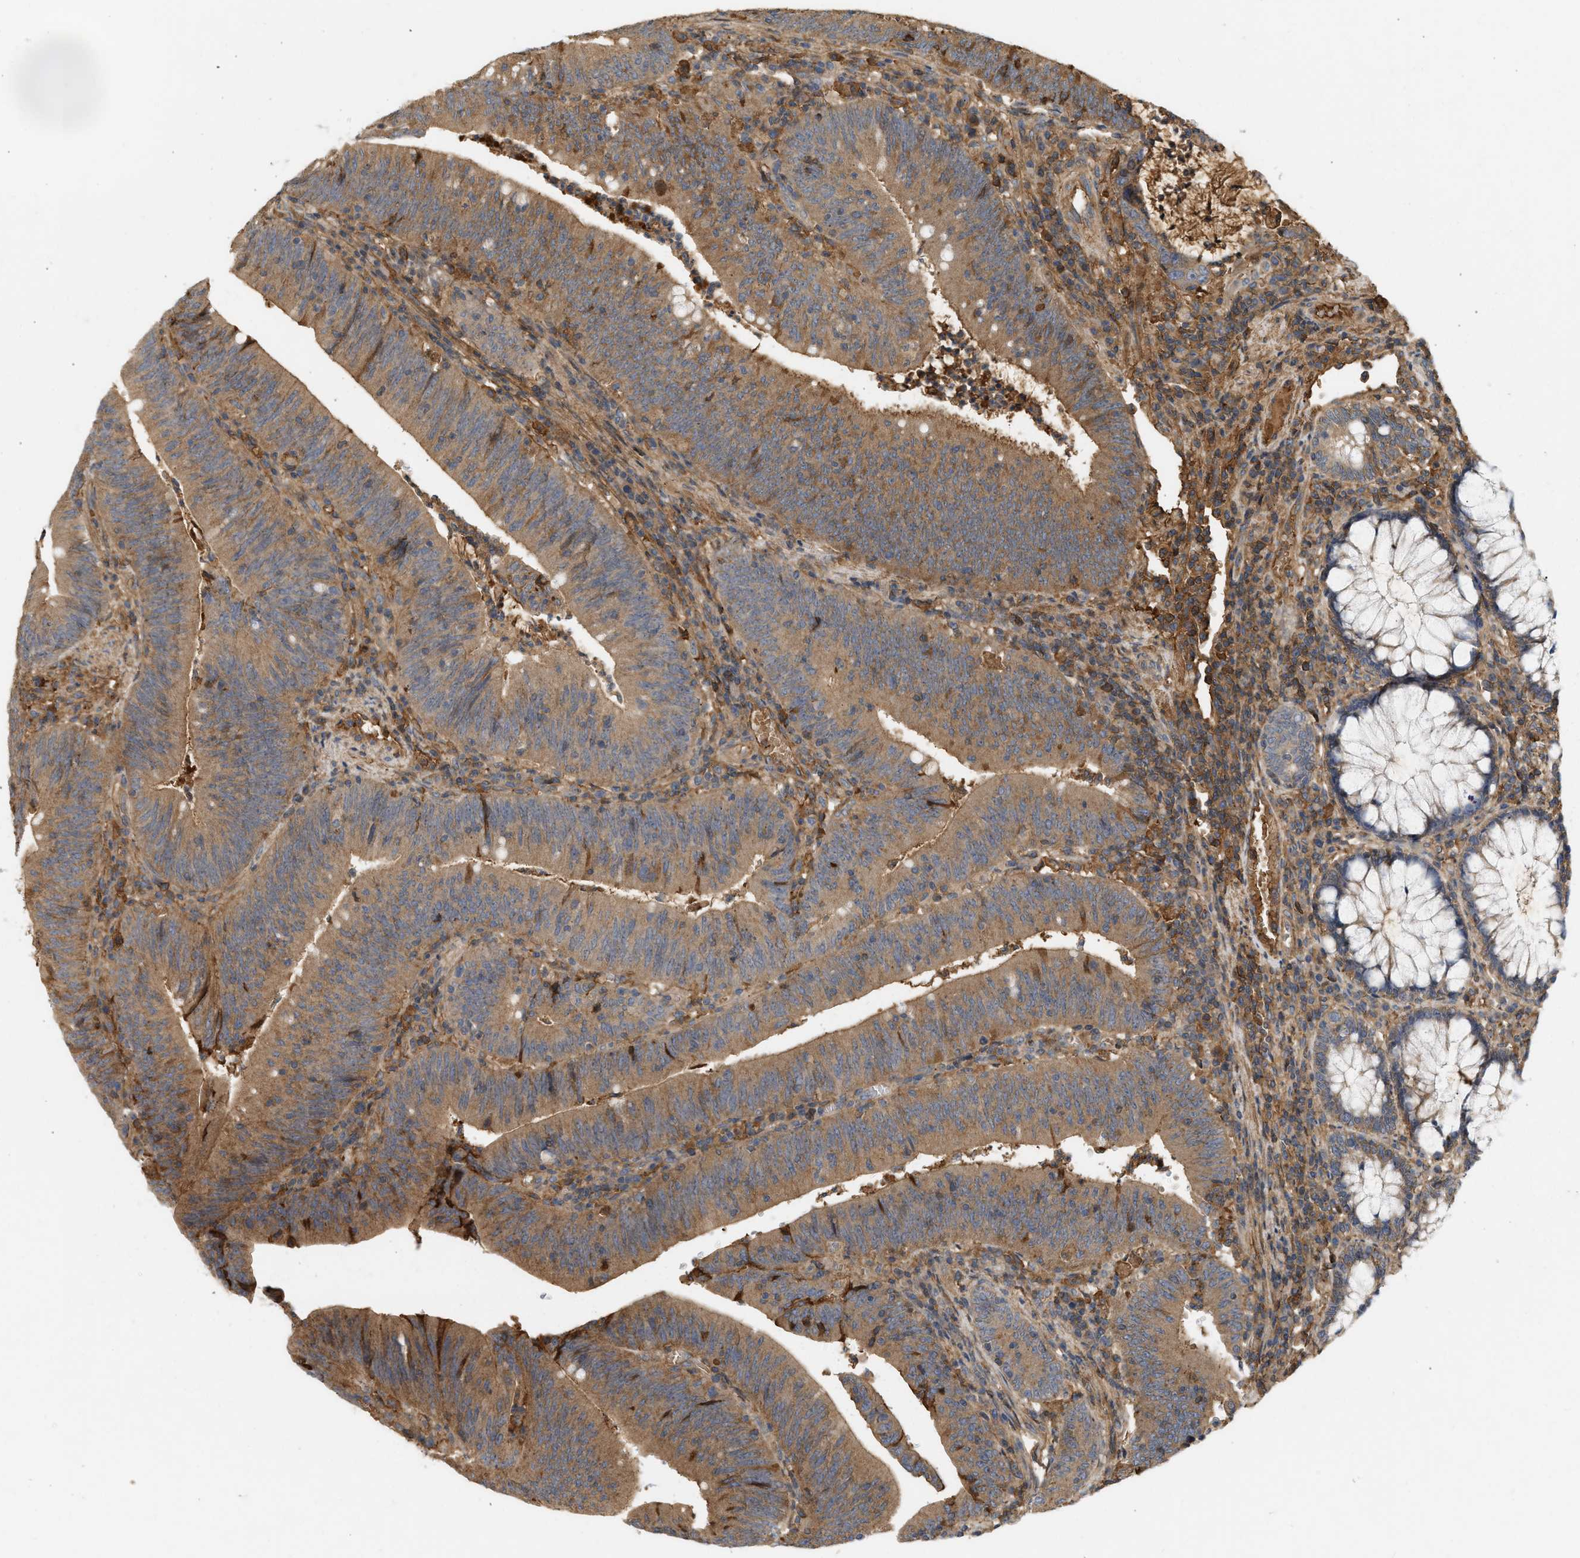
{"staining": {"intensity": "moderate", "quantity": ">75%", "location": "cytoplasmic/membranous"}, "tissue": "colorectal cancer", "cell_type": "Tumor cells", "image_type": "cancer", "snomed": [{"axis": "morphology", "description": "Normal tissue, NOS"}, {"axis": "morphology", "description": "Adenocarcinoma, NOS"}, {"axis": "topography", "description": "Rectum"}], "caption": "This micrograph demonstrates immunohistochemistry (IHC) staining of colorectal cancer (adenocarcinoma), with medium moderate cytoplasmic/membranous staining in about >75% of tumor cells.", "gene": "F8", "patient": {"sex": "female", "age": 66}}